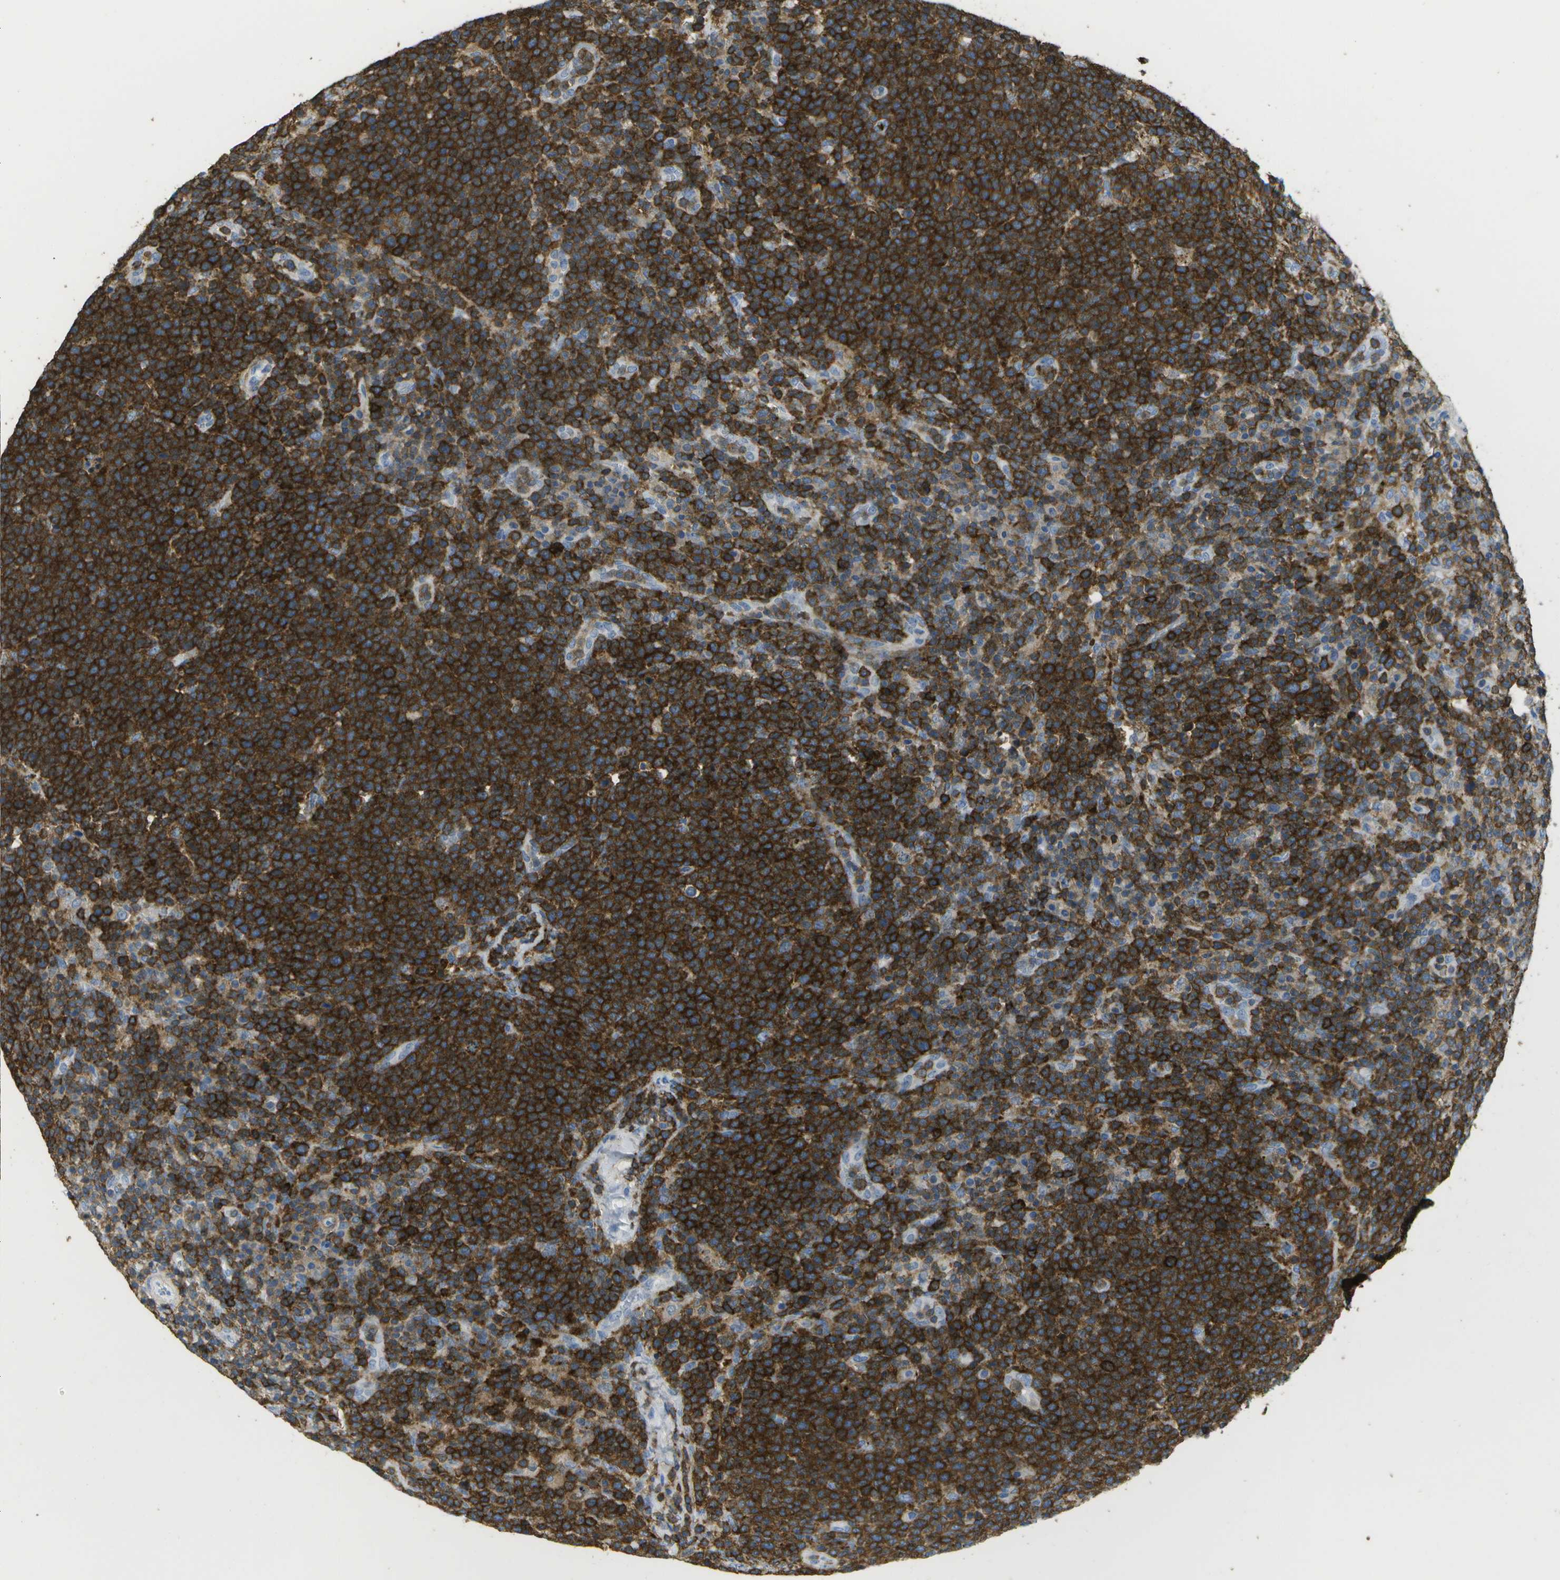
{"staining": {"intensity": "strong", "quantity": "25%-75%", "location": "cytoplasmic/membranous"}, "tissue": "lymphoma", "cell_type": "Tumor cells", "image_type": "cancer", "snomed": [{"axis": "morphology", "description": "Malignant lymphoma, non-Hodgkin's type, High grade"}, {"axis": "topography", "description": "Lymph node"}], "caption": "Tumor cells display strong cytoplasmic/membranous positivity in about 25%-75% of cells in lymphoma. (IHC, brightfield microscopy, high magnification).", "gene": "RCSD1", "patient": {"sex": "male", "age": 61}}